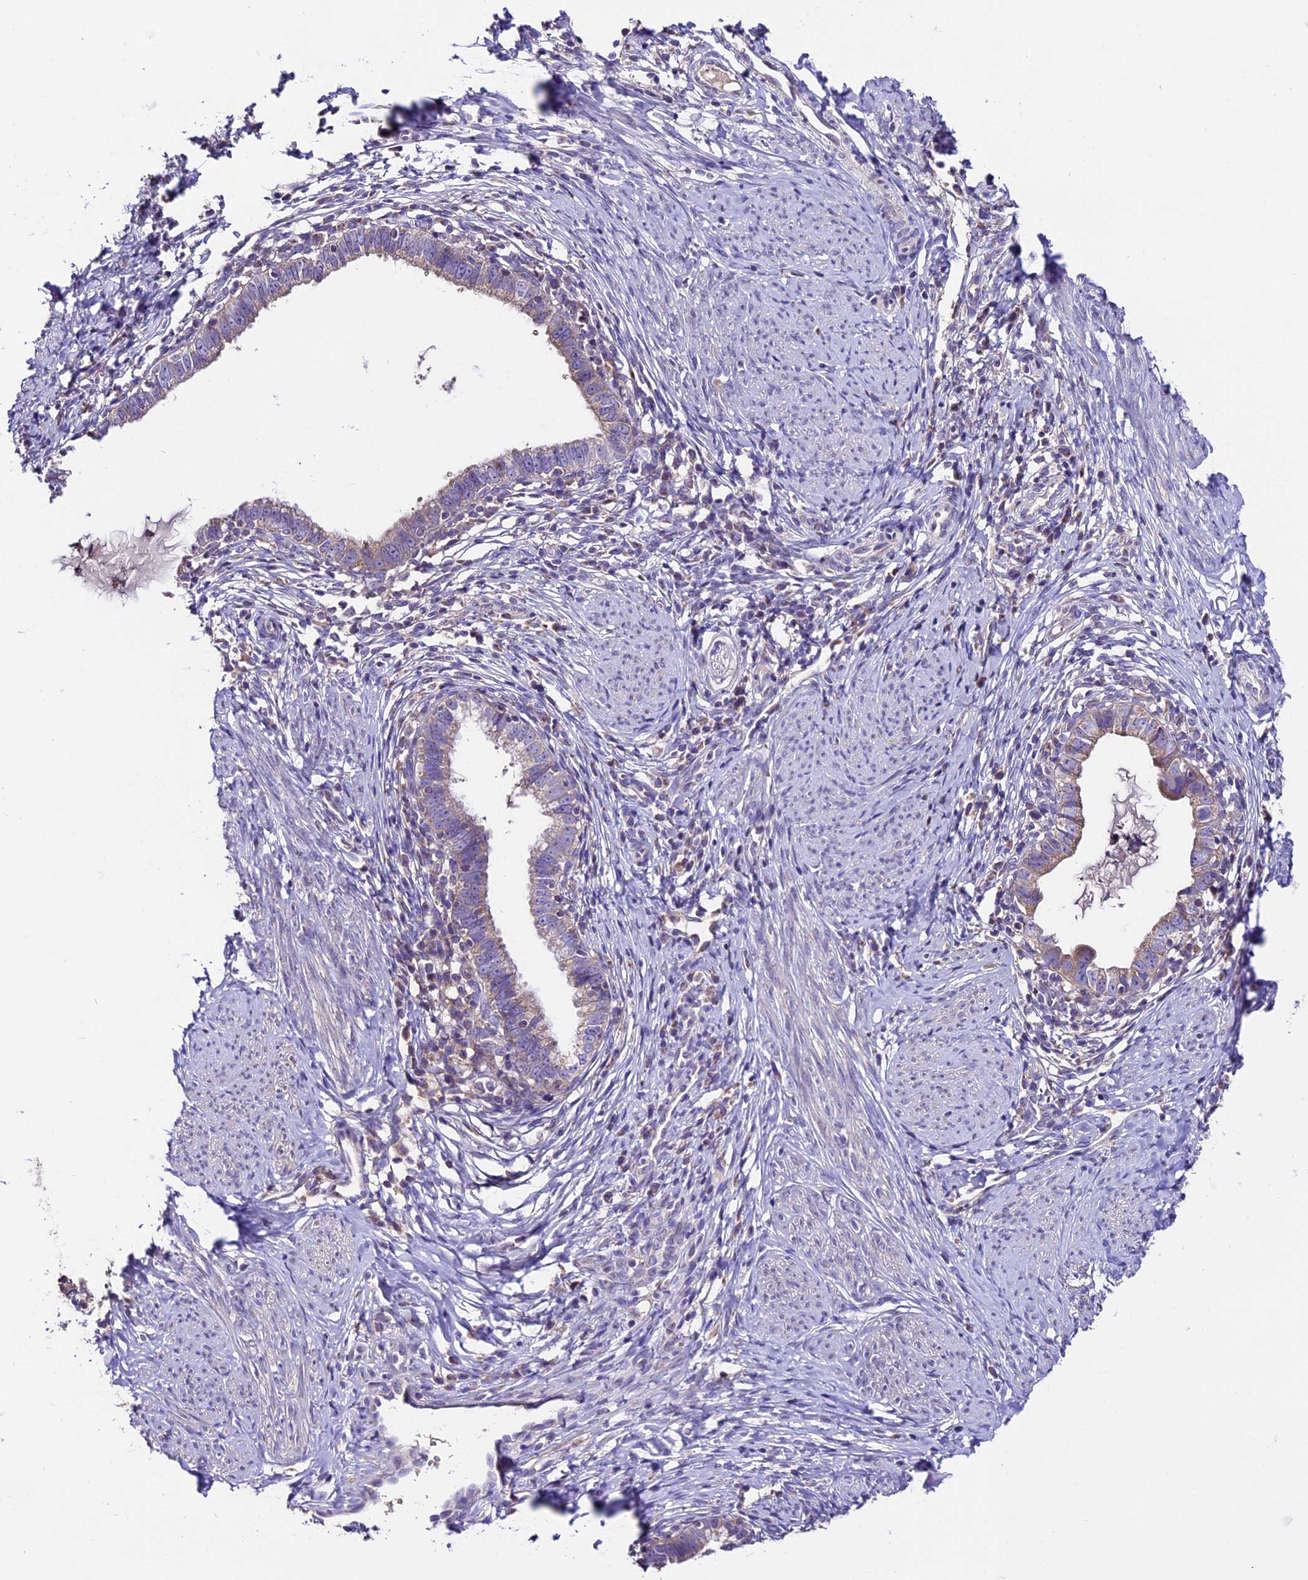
{"staining": {"intensity": "negative", "quantity": "none", "location": "none"}, "tissue": "cervical cancer", "cell_type": "Tumor cells", "image_type": "cancer", "snomed": [{"axis": "morphology", "description": "Adenocarcinoma, NOS"}, {"axis": "topography", "description": "Cervix"}], "caption": "IHC histopathology image of cervical adenocarcinoma stained for a protein (brown), which reveals no expression in tumor cells. Nuclei are stained in blue.", "gene": "DDX28", "patient": {"sex": "female", "age": 36}}